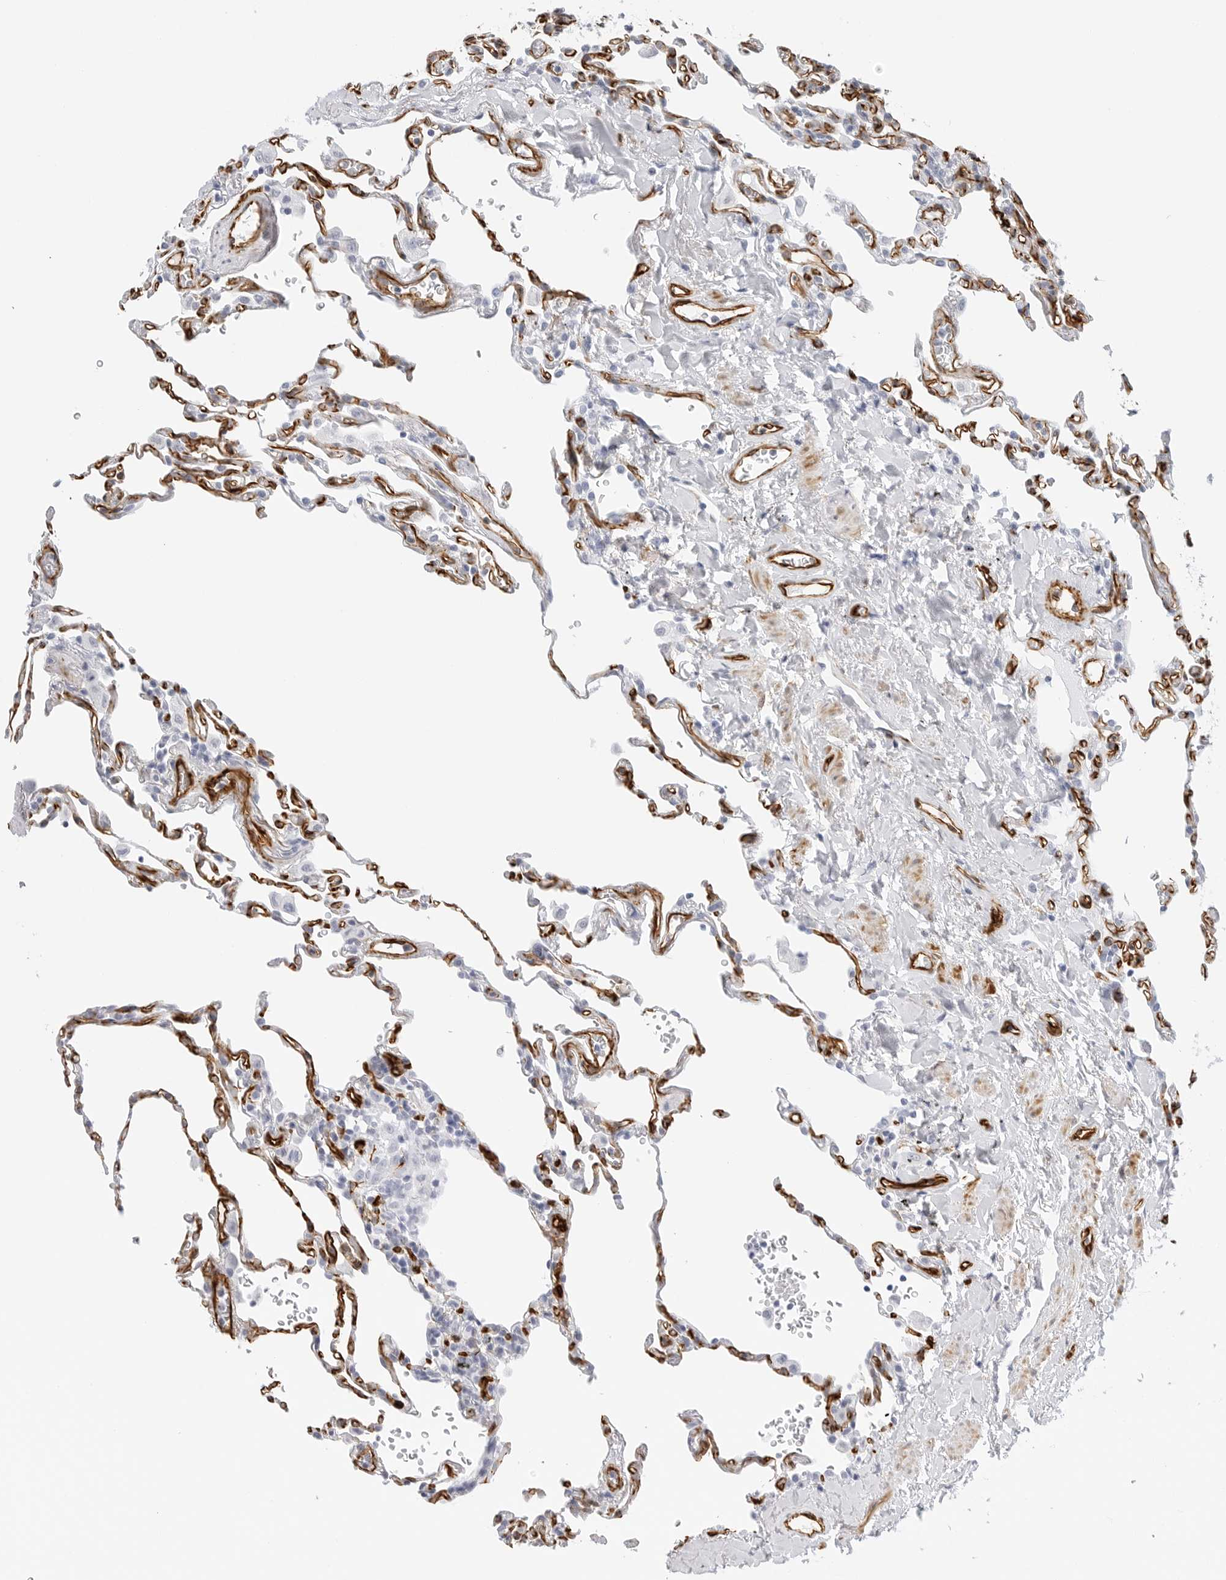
{"staining": {"intensity": "negative", "quantity": "none", "location": "none"}, "tissue": "lung", "cell_type": "Alveolar cells", "image_type": "normal", "snomed": [{"axis": "morphology", "description": "Normal tissue, NOS"}, {"axis": "topography", "description": "Lung"}], "caption": "This is a micrograph of immunohistochemistry staining of unremarkable lung, which shows no expression in alveolar cells. (DAB (3,3'-diaminobenzidine) immunohistochemistry (IHC) with hematoxylin counter stain).", "gene": "NES", "patient": {"sex": "male", "age": 59}}